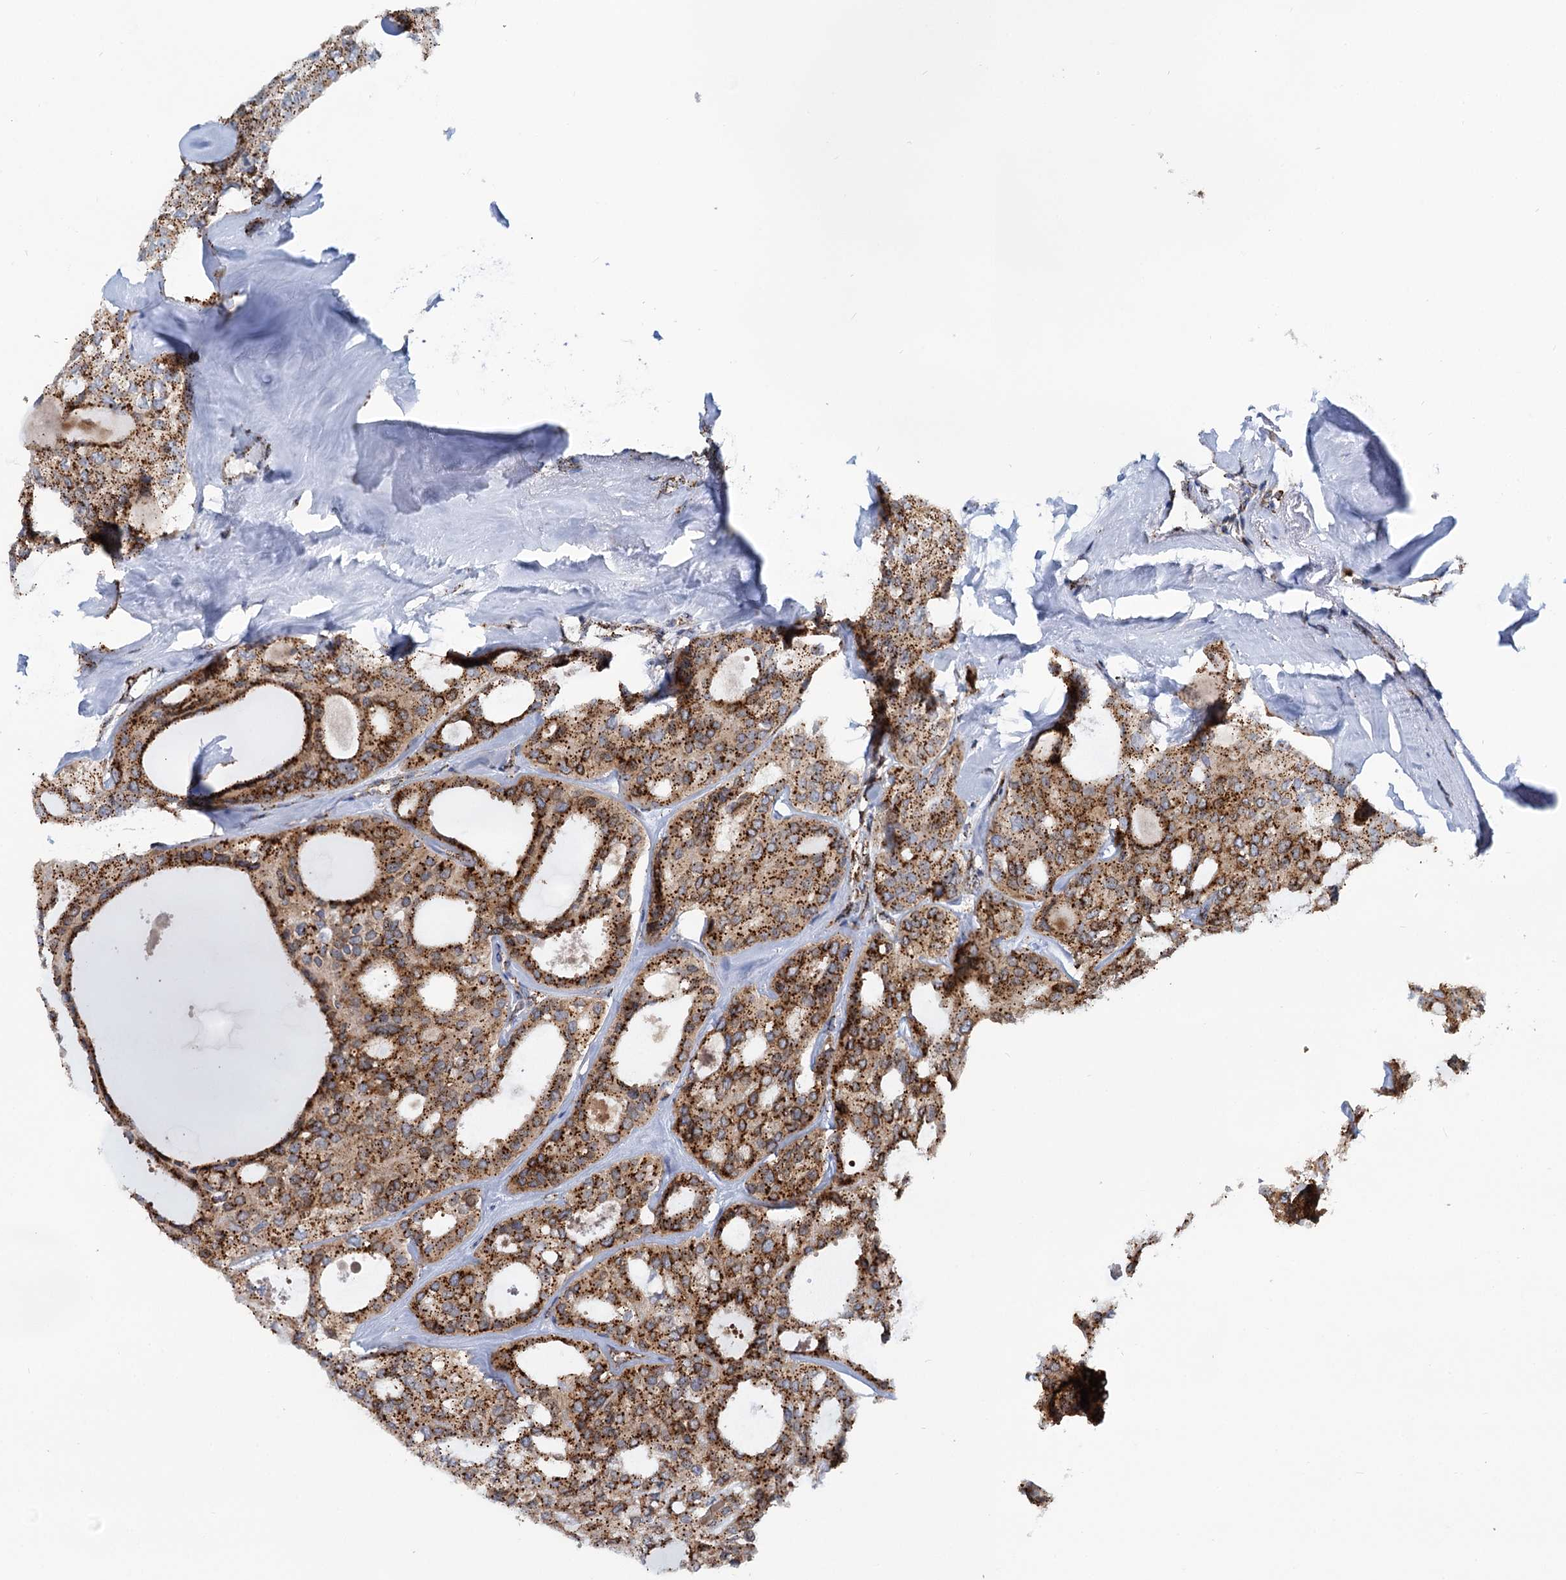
{"staining": {"intensity": "strong", "quantity": ">75%", "location": "cytoplasmic/membranous"}, "tissue": "thyroid cancer", "cell_type": "Tumor cells", "image_type": "cancer", "snomed": [{"axis": "morphology", "description": "Follicular adenoma carcinoma, NOS"}, {"axis": "topography", "description": "Thyroid gland"}], "caption": "Immunohistochemical staining of thyroid follicular adenoma carcinoma demonstrates high levels of strong cytoplasmic/membranous staining in about >75% of tumor cells.", "gene": "SUPT20H", "patient": {"sex": "male", "age": 75}}